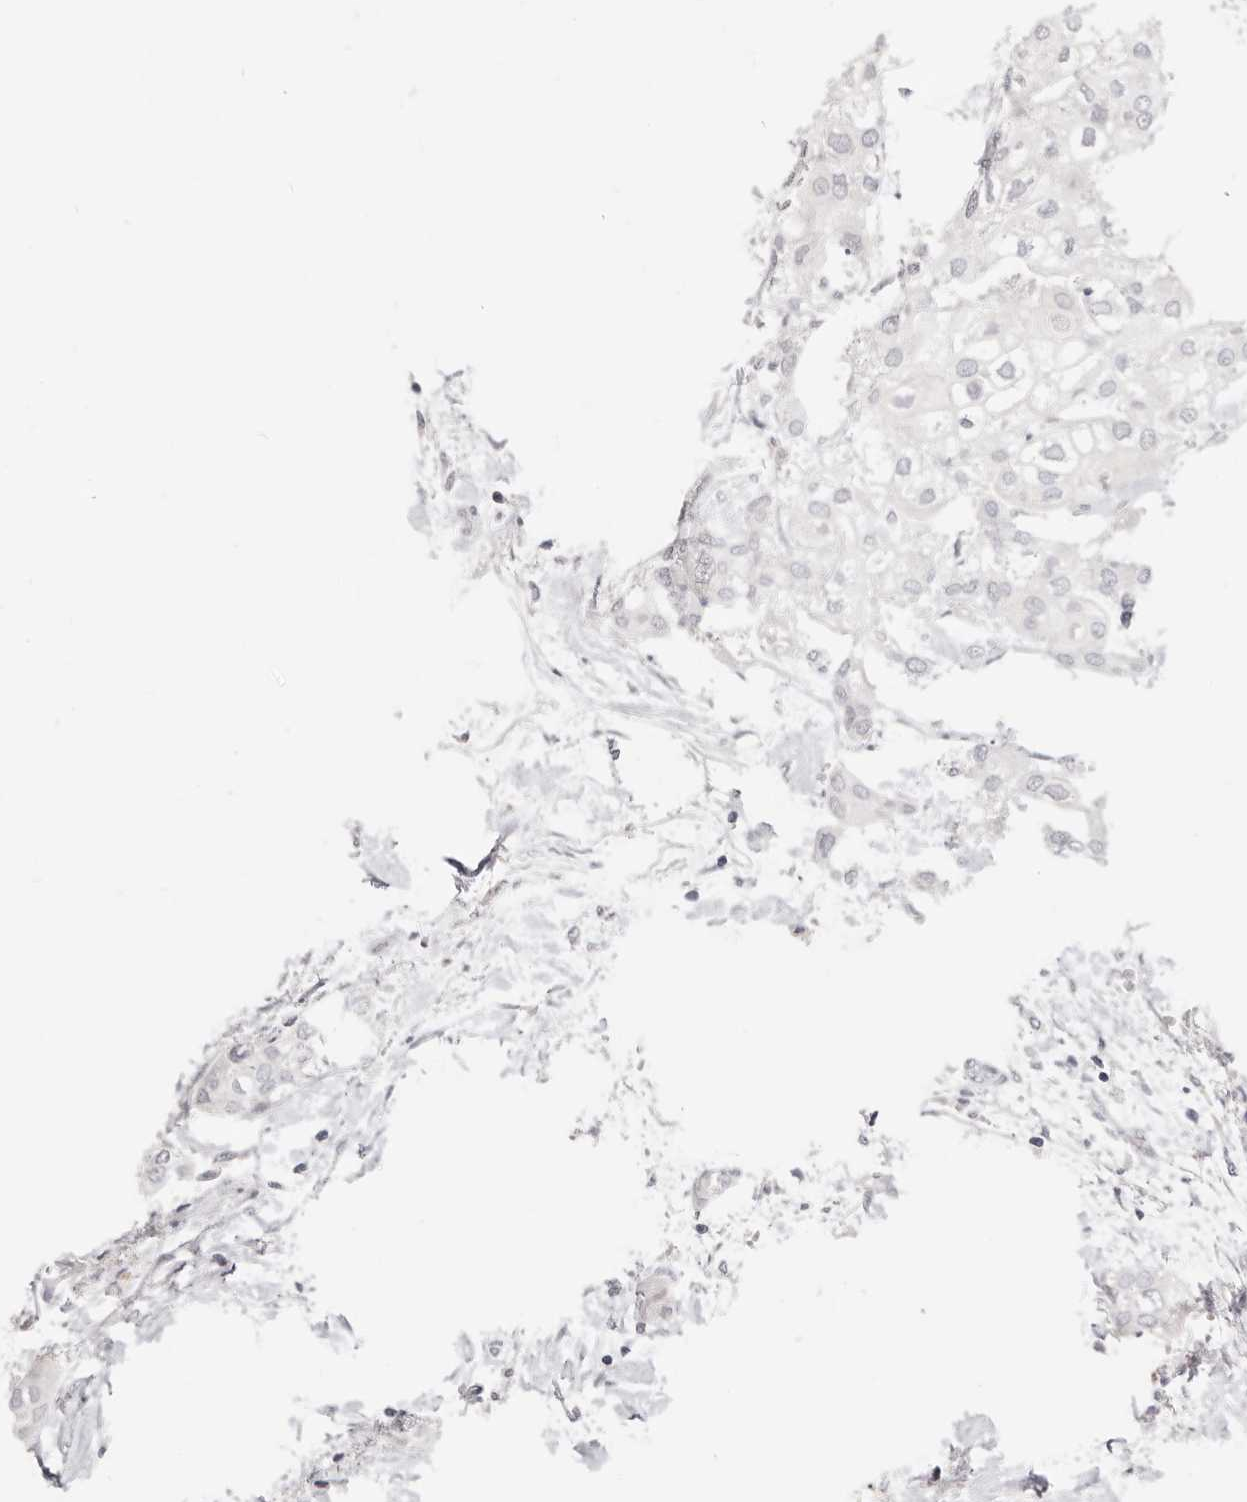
{"staining": {"intensity": "negative", "quantity": "none", "location": "none"}, "tissue": "urothelial cancer", "cell_type": "Tumor cells", "image_type": "cancer", "snomed": [{"axis": "morphology", "description": "Urothelial carcinoma, High grade"}, {"axis": "topography", "description": "Urinary bladder"}], "caption": "DAB immunohistochemical staining of human urothelial cancer demonstrates no significant positivity in tumor cells.", "gene": "ASCL1", "patient": {"sex": "male", "age": 64}}